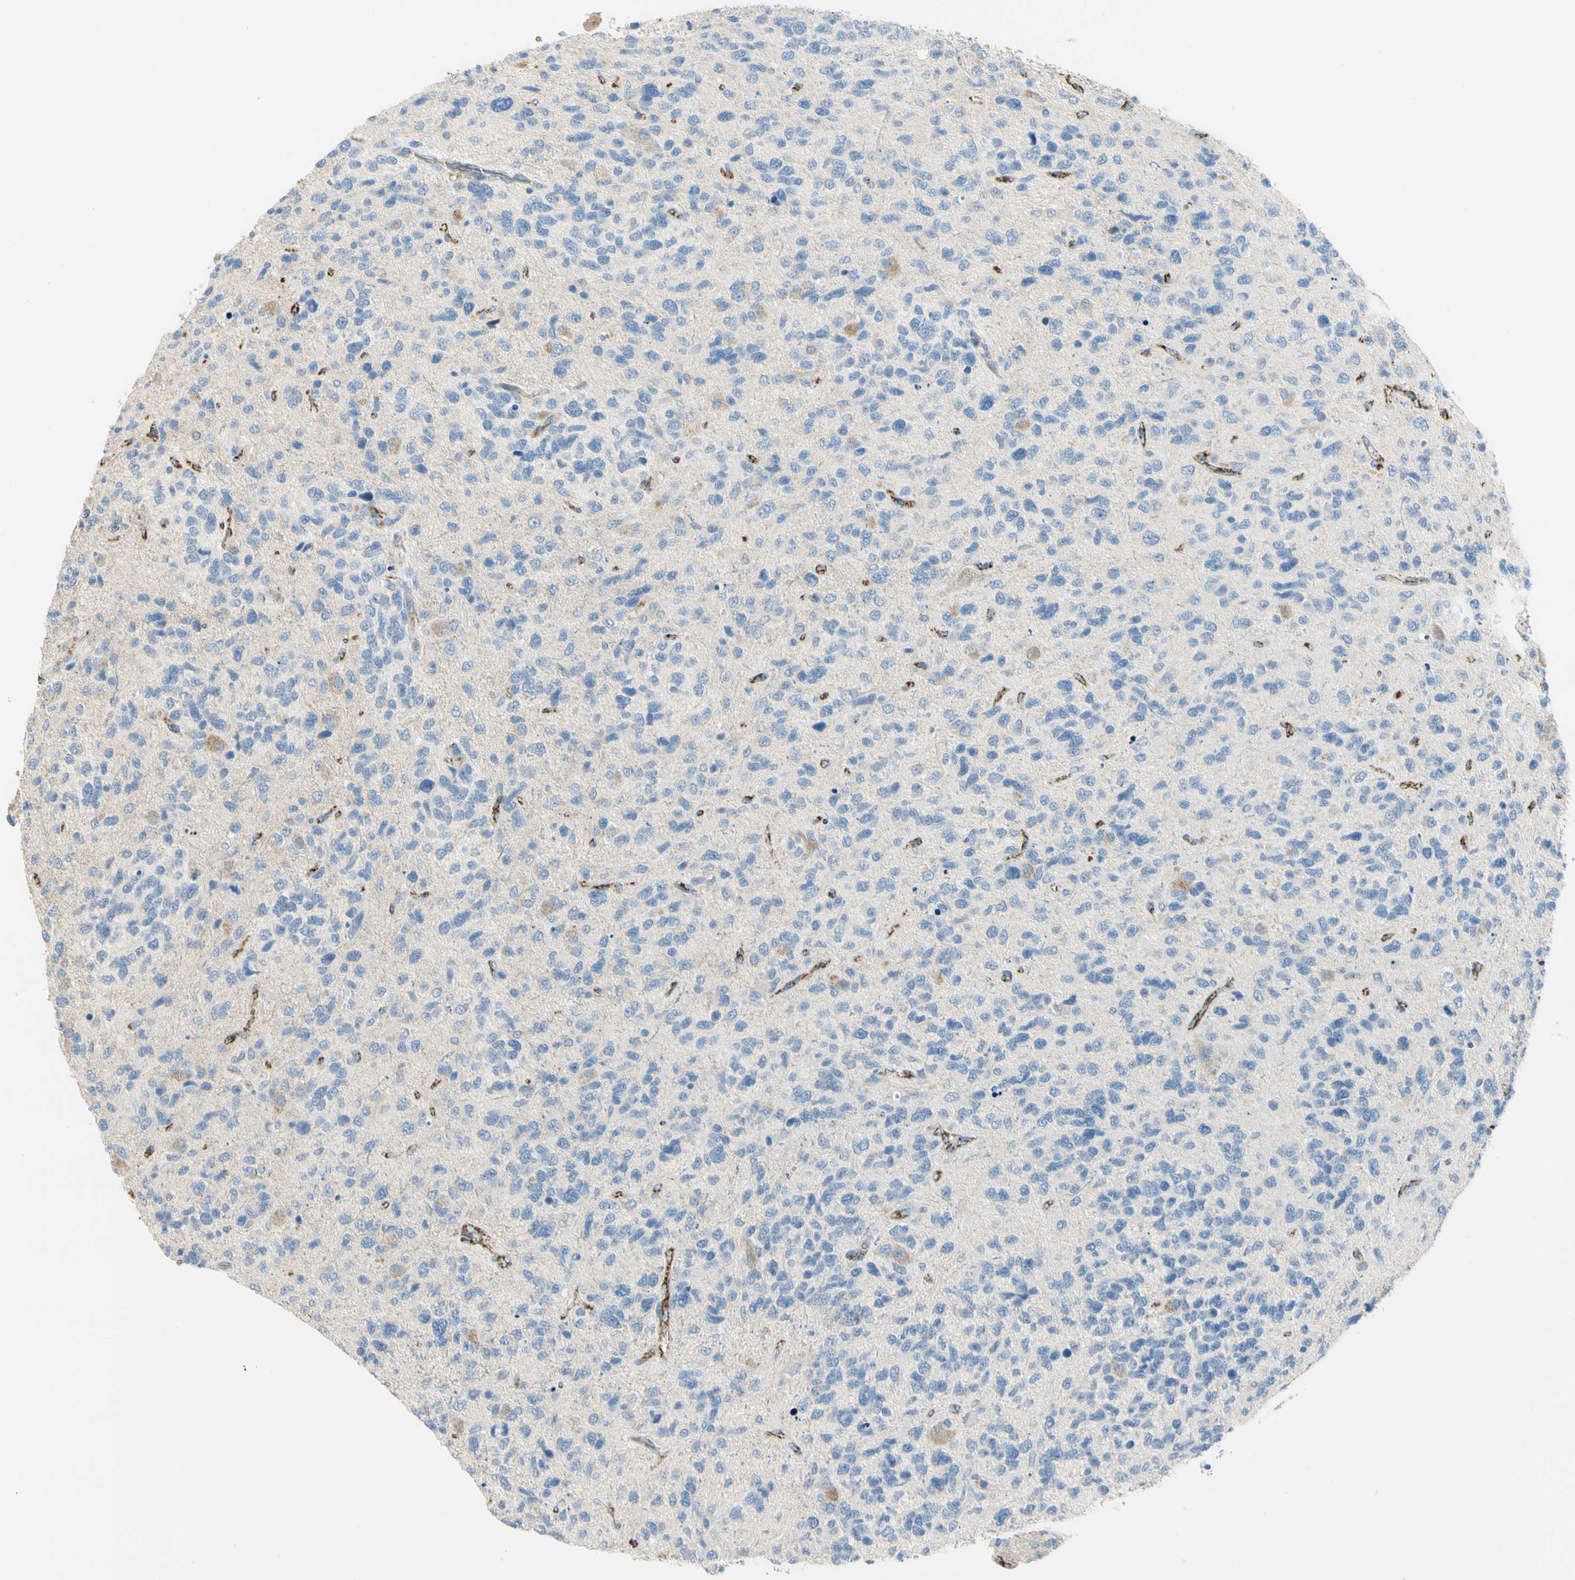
{"staining": {"intensity": "weak", "quantity": "<25%", "location": "cytoplasmic/membranous"}, "tissue": "glioma", "cell_type": "Tumor cells", "image_type": "cancer", "snomed": [{"axis": "morphology", "description": "Glioma, malignant, High grade"}, {"axis": "topography", "description": "Brain"}], "caption": "Immunohistochemical staining of glioma reveals no significant staining in tumor cells. Nuclei are stained in blue.", "gene": "SLC6A15", "patient": {"sex": "female", "age": 58}}